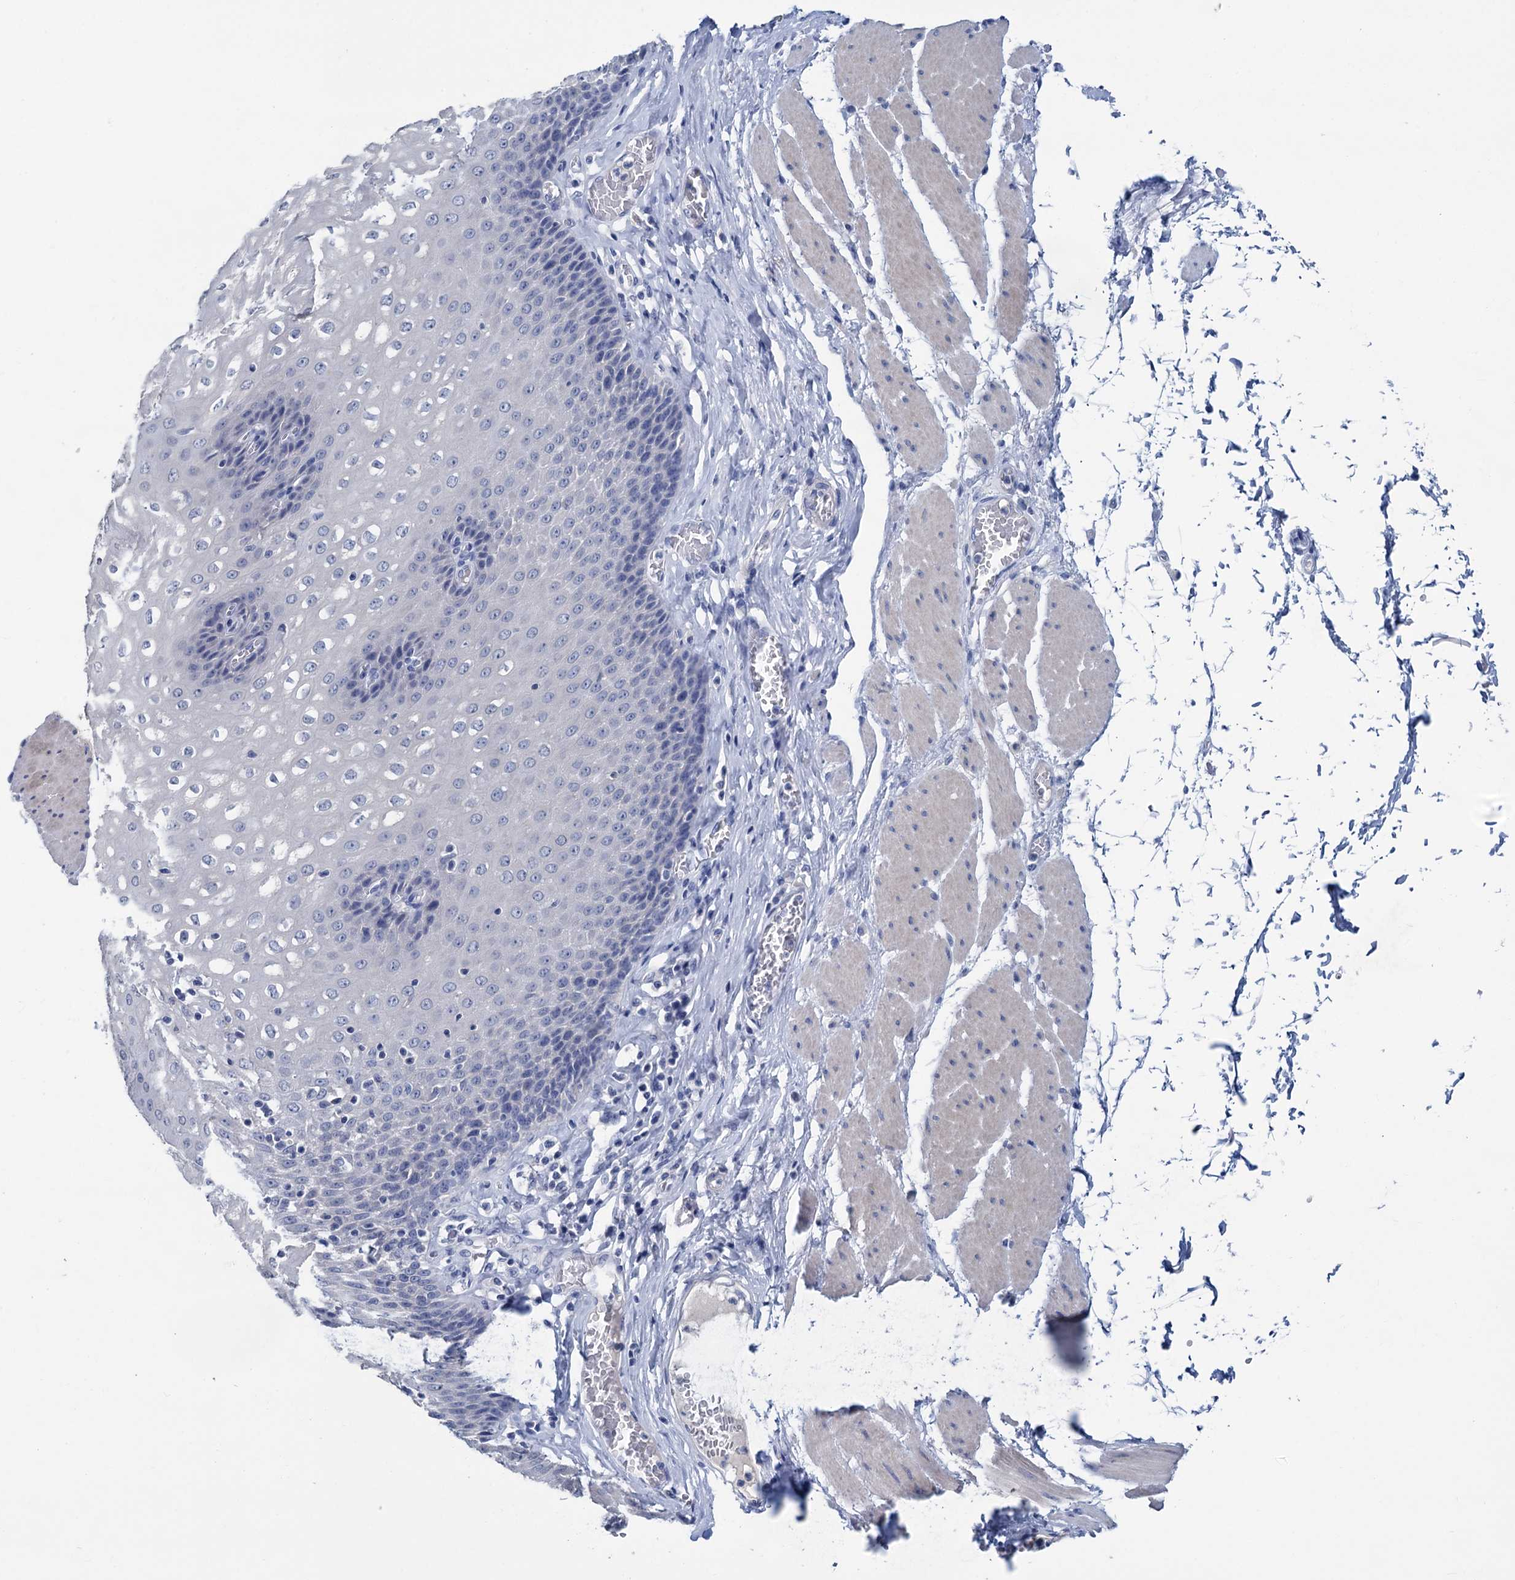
{"staining": {"intensity": "negative", "quantity": "none", "location": "none"}, "tissue": "esophagus", "cell_type": "Squamous epithelial cells", "image_type": "normal", "snomed": [{"axis": "morphology", "description": "Normal tissue, NOS"}, {"axis": "topography", "description": "Esophagus"}], "caption": "A micrograph of human esophagus is negative for staining in squamous epithelial cells. (Stains: DAB (3,3'-diaminobenzidine) IHC with hematoxylin counter stain, Microscopy: brightfield microscopy at high magnification).", "gene": "MYOZ3", "patient": {"sex": "male", "age": 60}}